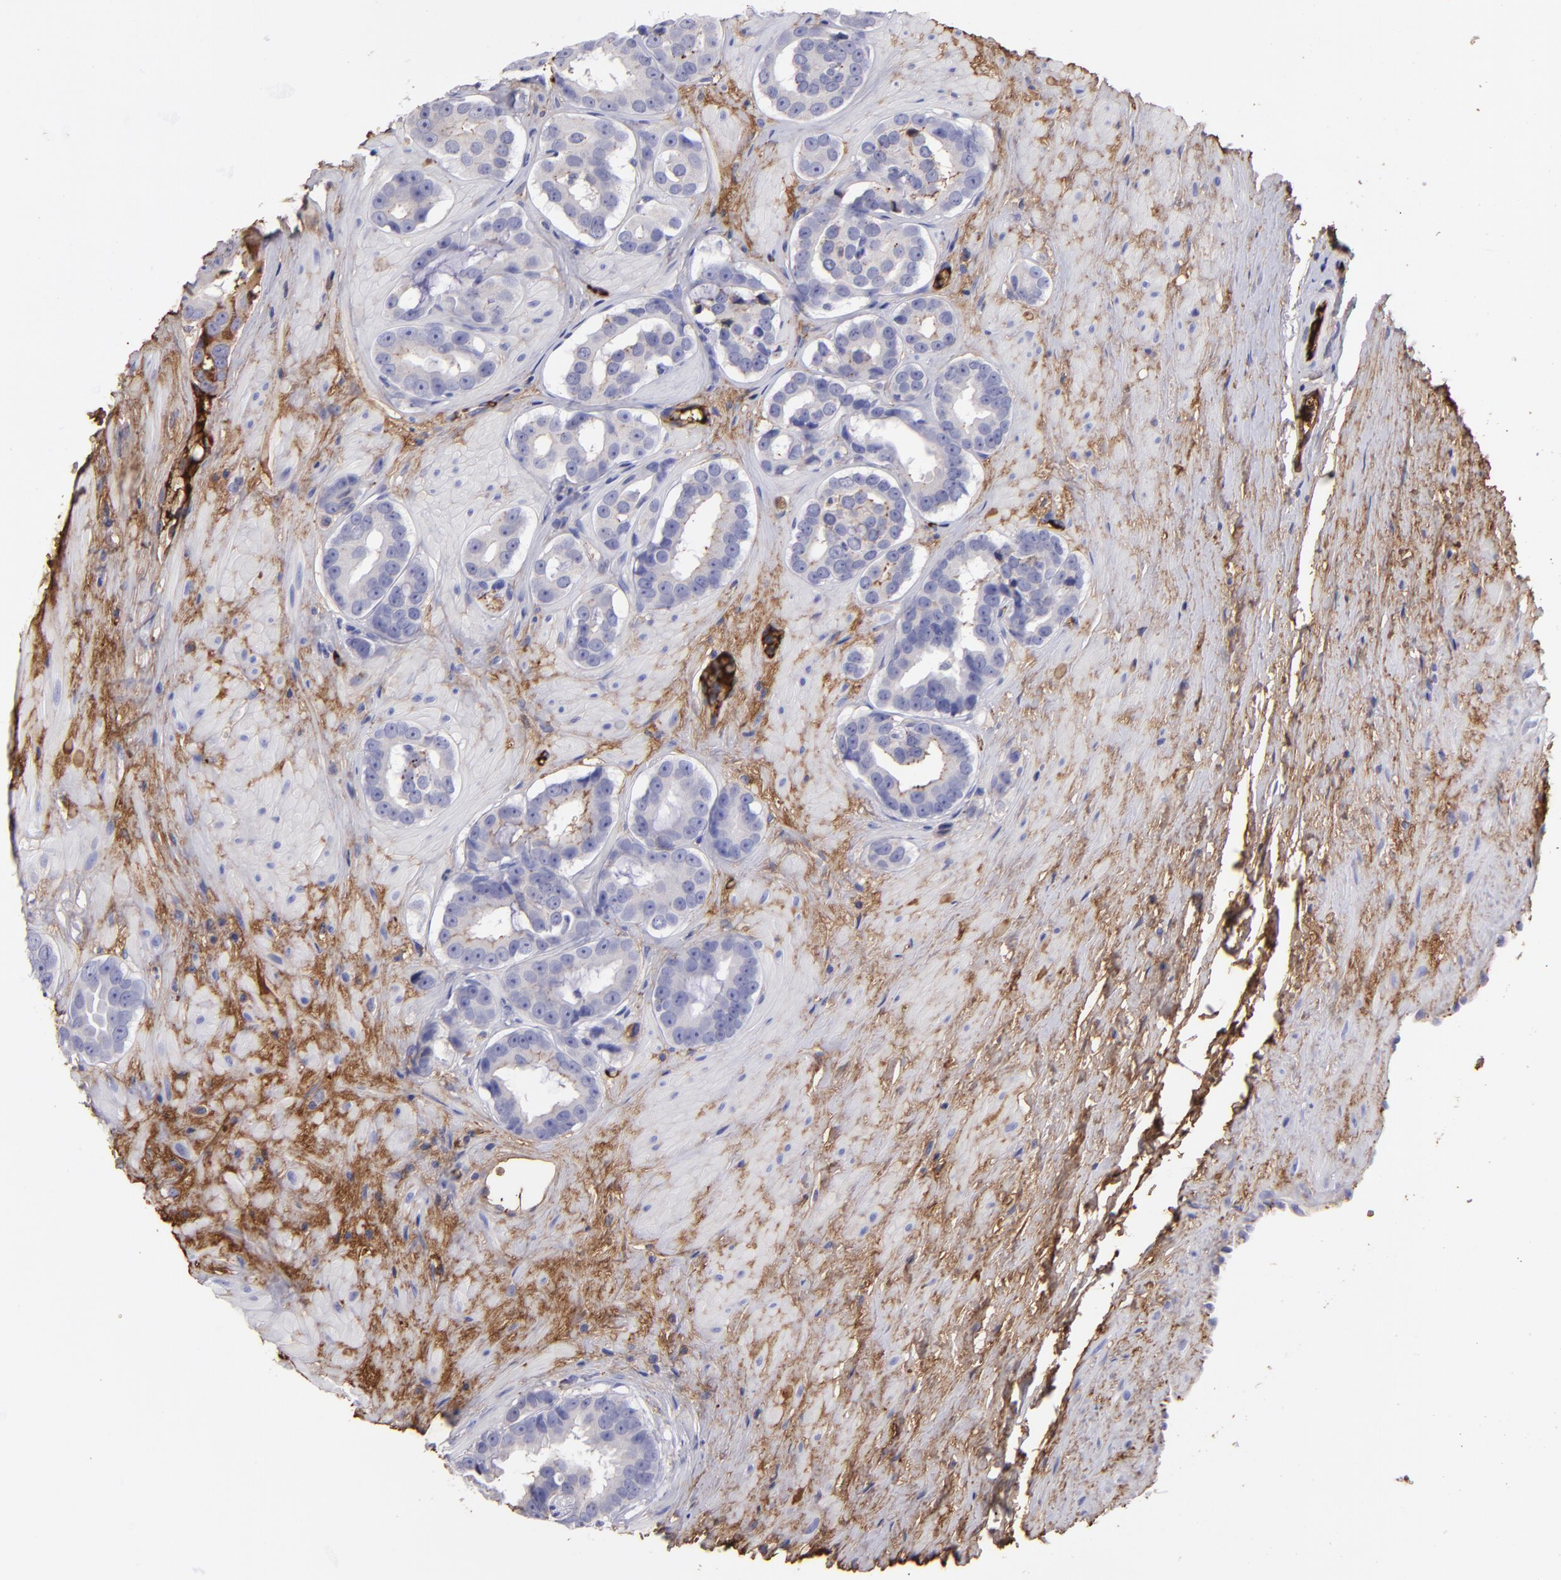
{"staining": {"intensity": "negative", "quantity": "none", "location": "none"}, "tissue": "prostate cancer", "cell_type": "Tumor cells", "image_type": "cancer", "snomed": [{"axis": "morphology", "description": "Adenocarcinoma, Low grade"}, {"axis": "topography", "description": "Prostate"}], "caption": "DAB (3,3'-diaminobenzidine) immunohistochemical staining of human low-grade adenocarcinoma (prostate) exhibits no significant staining in tumor cells.", "gene": "FGB", "patient": {"sex": "male", "age": 59}}